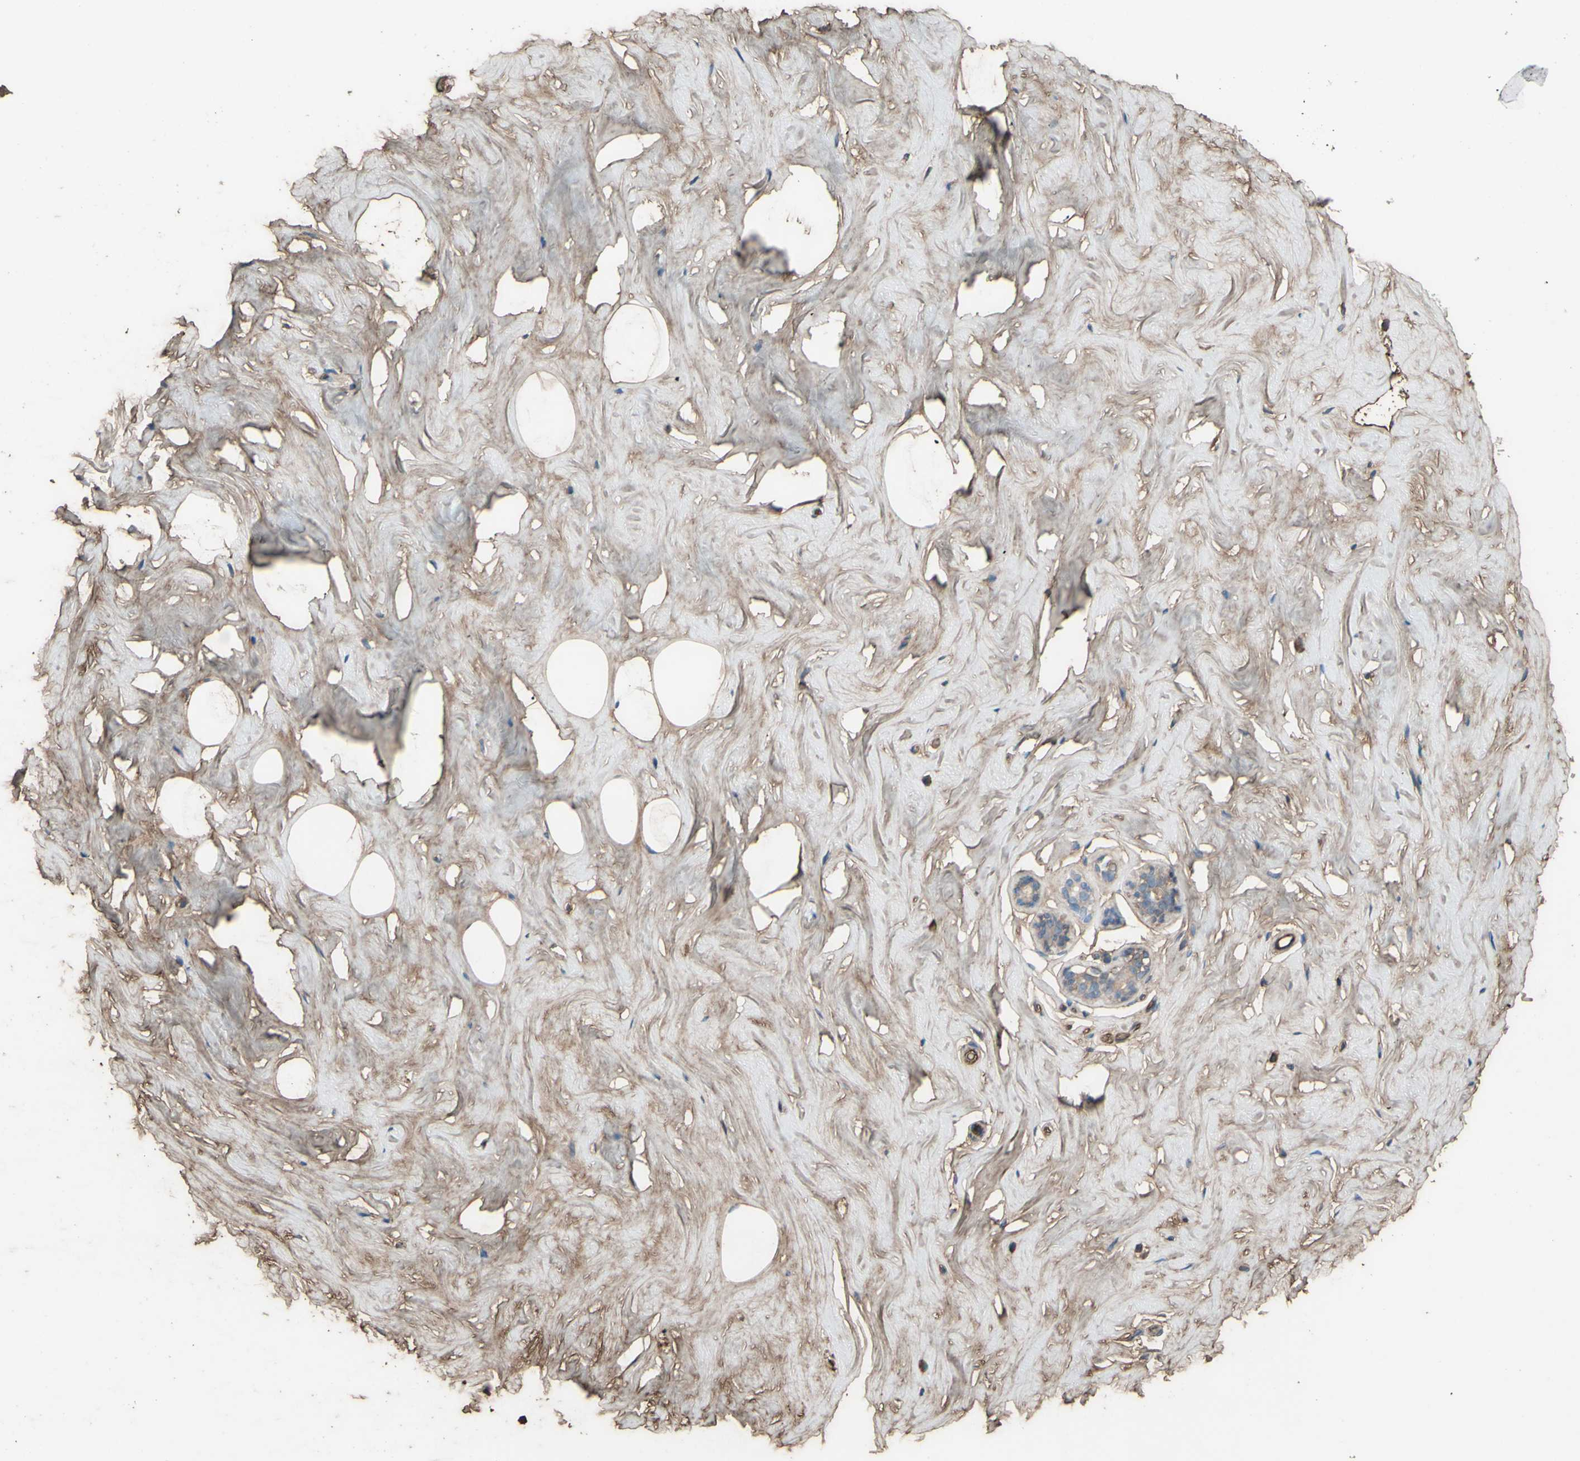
{"staining": {"intensity": "moderate", "quantity": ">75%", "location": "cytoplasmic/membranous"}, "tissue": "breast", "cell_type": "Adipocytes", "image_type": "normal", "snomed": [{"axis": "morphology", "description": "Normal tissue, NOS"}, {"axis": "topography", "description": "Breast"}], "caption": "An immunohistochemistry (IHC) photomicrograph of benign tissue is shown. Protein staining in brown highlights moderate cytoplasmic/membranous positivity in breast within adipocytes.", "gene": "PTGDS", "patient": {"sex": "female", "age": 75}}